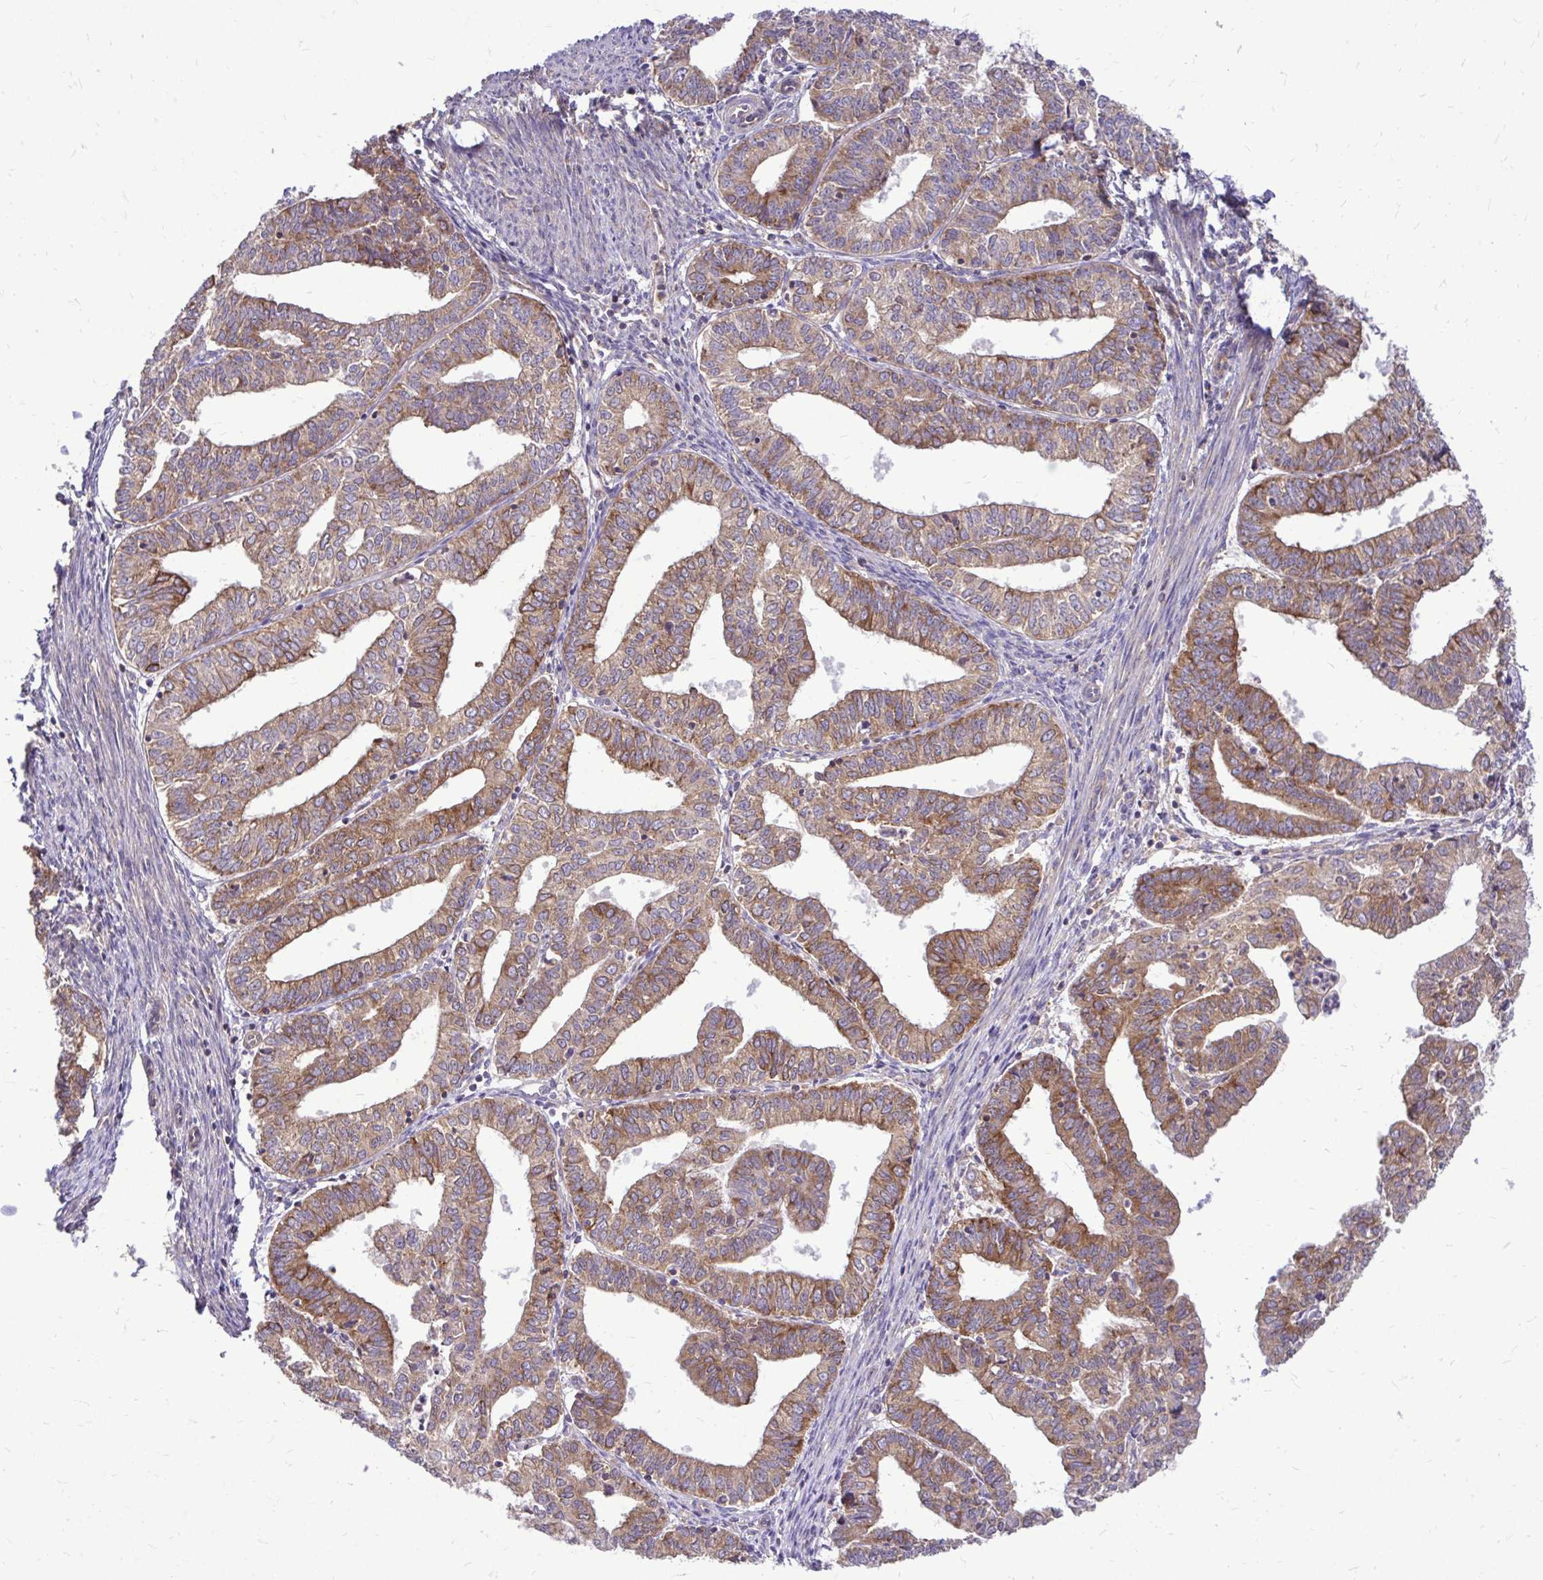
{"staining": {"intensity": "moderate", "quantity": ">75%", "location": "cytoplasmic/membranous"}, "tissue": "endometrial cancer", "cell_type": "Tumor cells", "image_type": "cancer", "snomed": [{"axis": "morphology", "description": "Adenocarcinoma, NOS"}, {"axis": "topography", "description": "Endometrium"}], "caption": "High-power microscopy captured an immunohistochemistry (IHC) histopathology image of adenocarcinoma (endometrial), revealing moderate cytoplasmic/membranous expression in about >75% of tumor cells. (DAB (3,3'-diaminobenzidine) IHC with brightfield microscopy, high magnification).", "gene": "FMR1", "patient": {"sex": "female", "age": 61}}